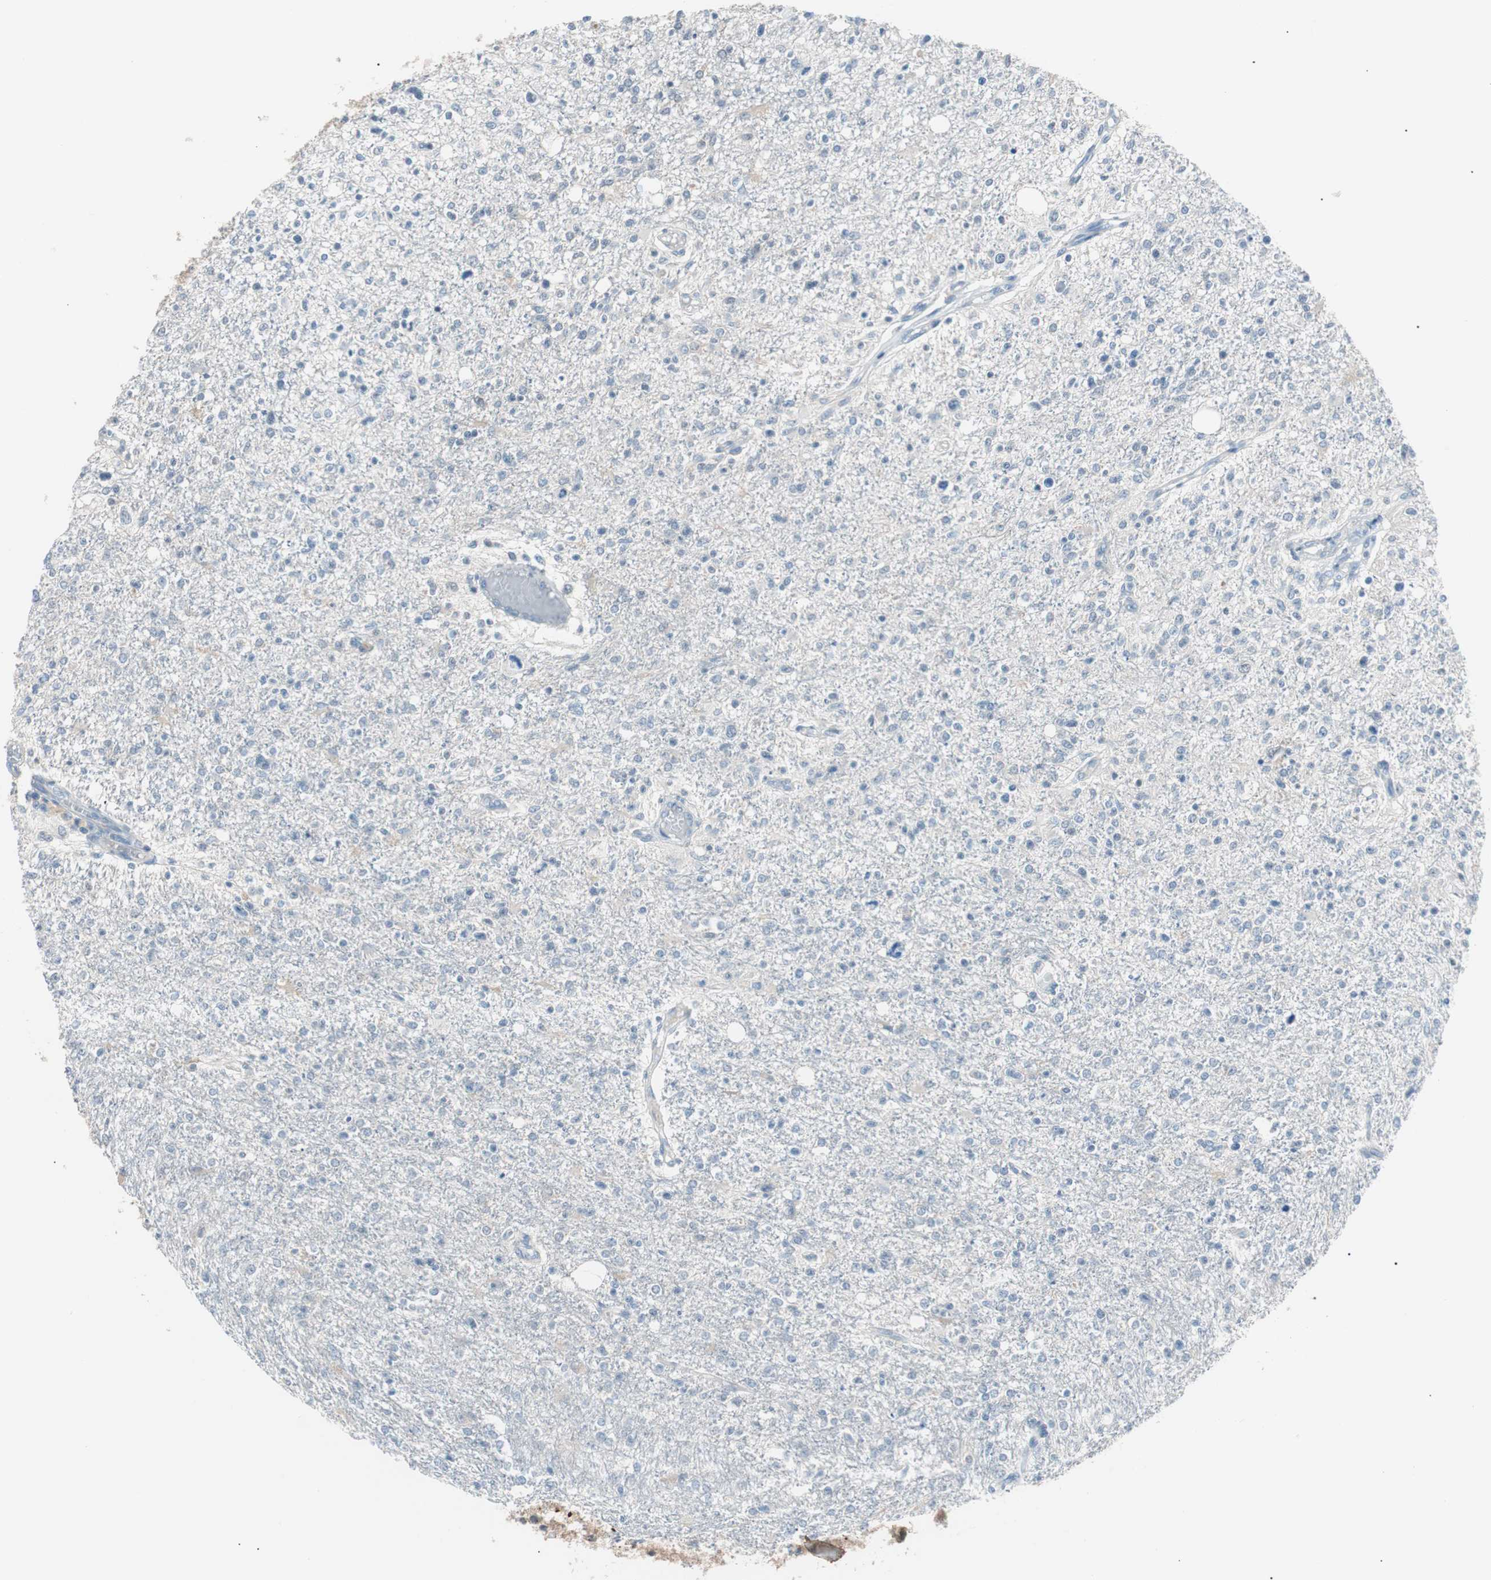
{"staining": {"intensity": "negative", "quantity": "none", "location": "none"}, "tissue": "glioma", "cell_type": "Tumor cells", "image_type": "cancer", "snomed": [{"axis": "morphology", "description": "Glioma, malignant, High grade"}, {"axis": "topography", "description": "Cerebral cortex"}], "caption": "Tumor cells are negative for brown protein staining in high-grade glioma (malignant).", "gene": "VIL1", "patient": {"sex": "male", "age": 76}}